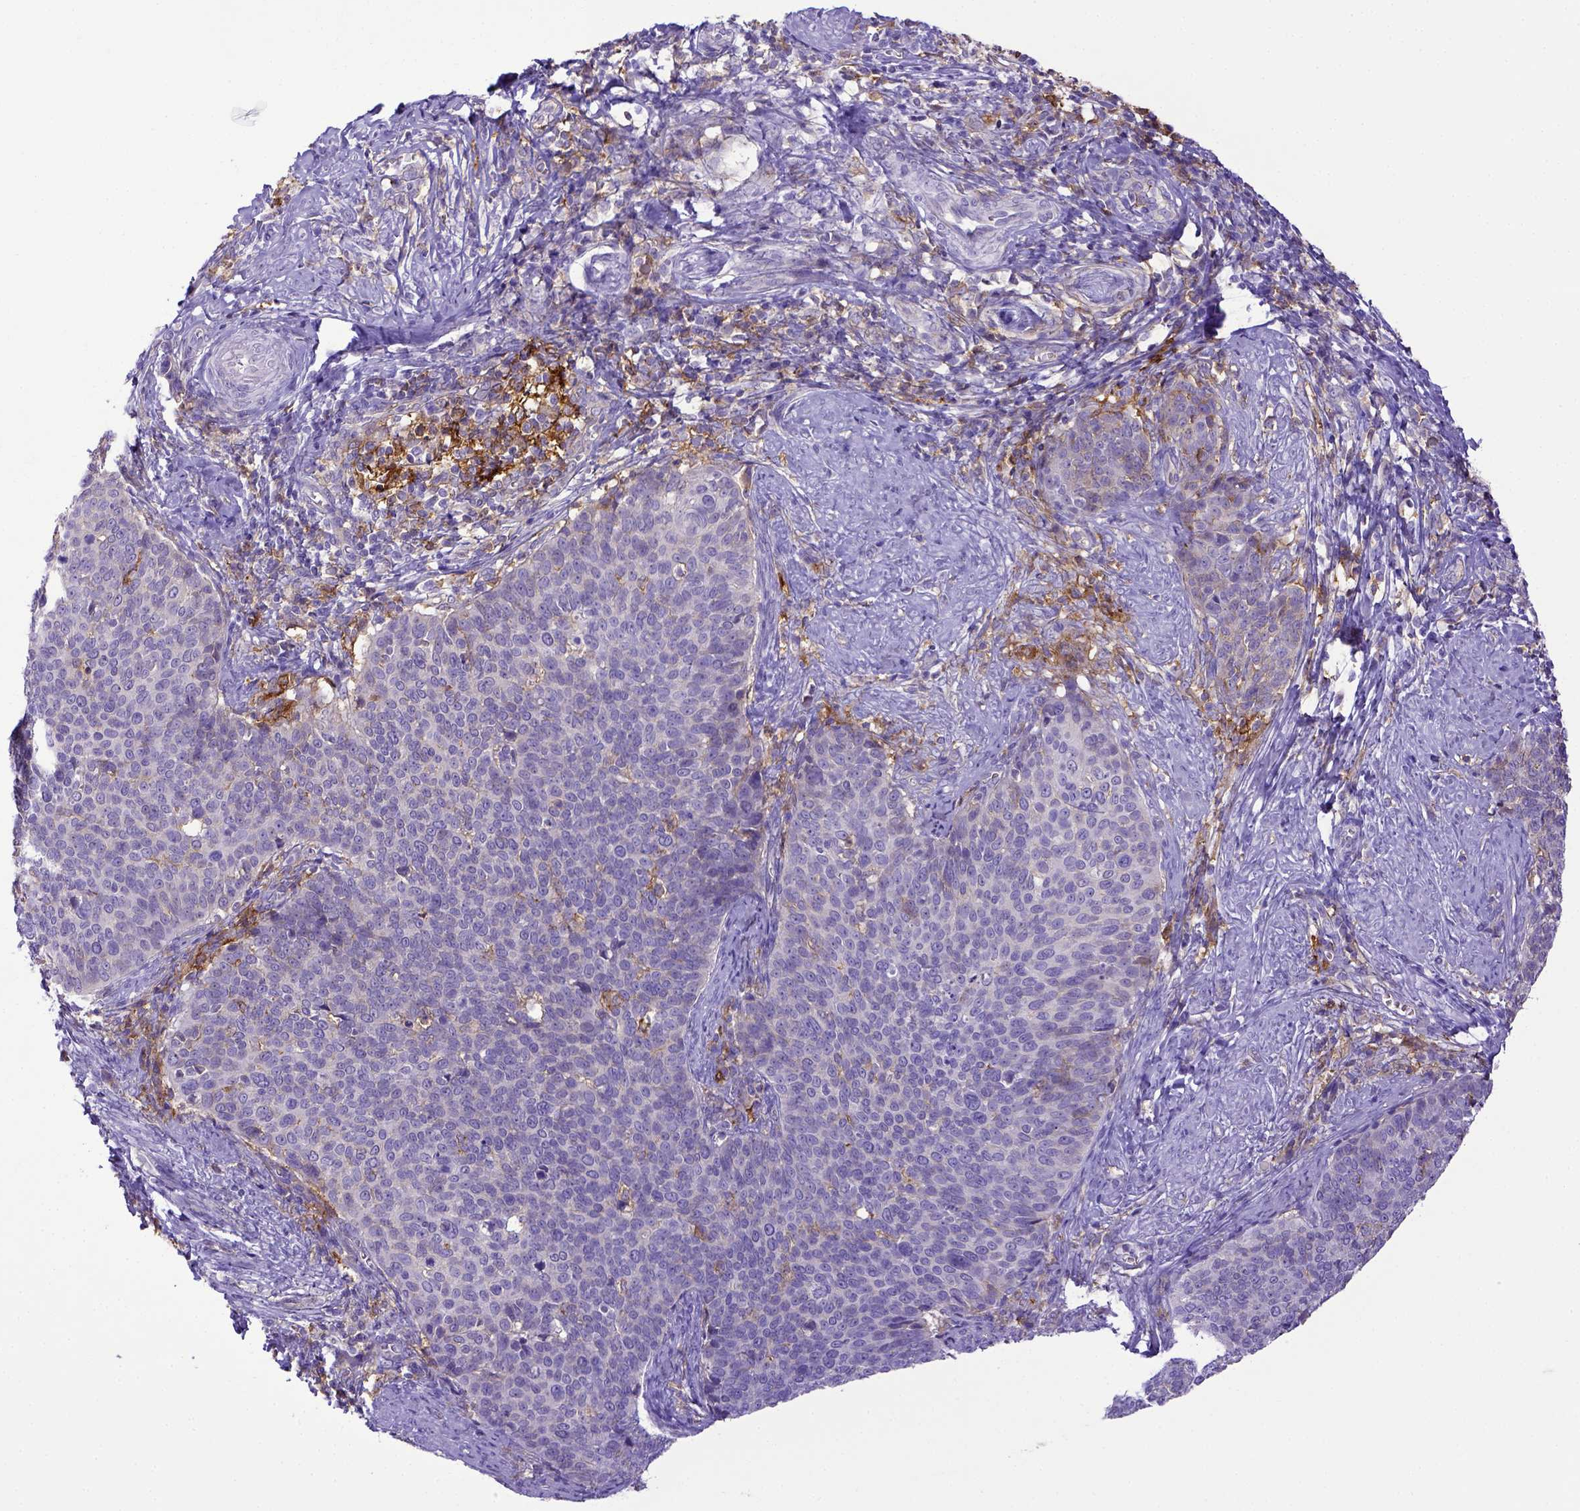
{"staining": {"intensity": "negative", "quantity": "none", "location": "none"}, "tissue": "cervical cancer", "cell_type": "Tumor cells", "image_type": "cancer", "snomed": [{"axis": "morphology", "description": "Normal tissue, NOS"}, {"axis": "morphology", "description": "Squamous cell carcinoma, NOS"}, {"axis": "topography", "description": "Cervix"}], "caption": "Immunohistochemical staining of cervical squamous cell carcinoma shows no significant staining in tumor cells.", "gene": "CD40", "patient": {"sex": "female", "age": 39}}